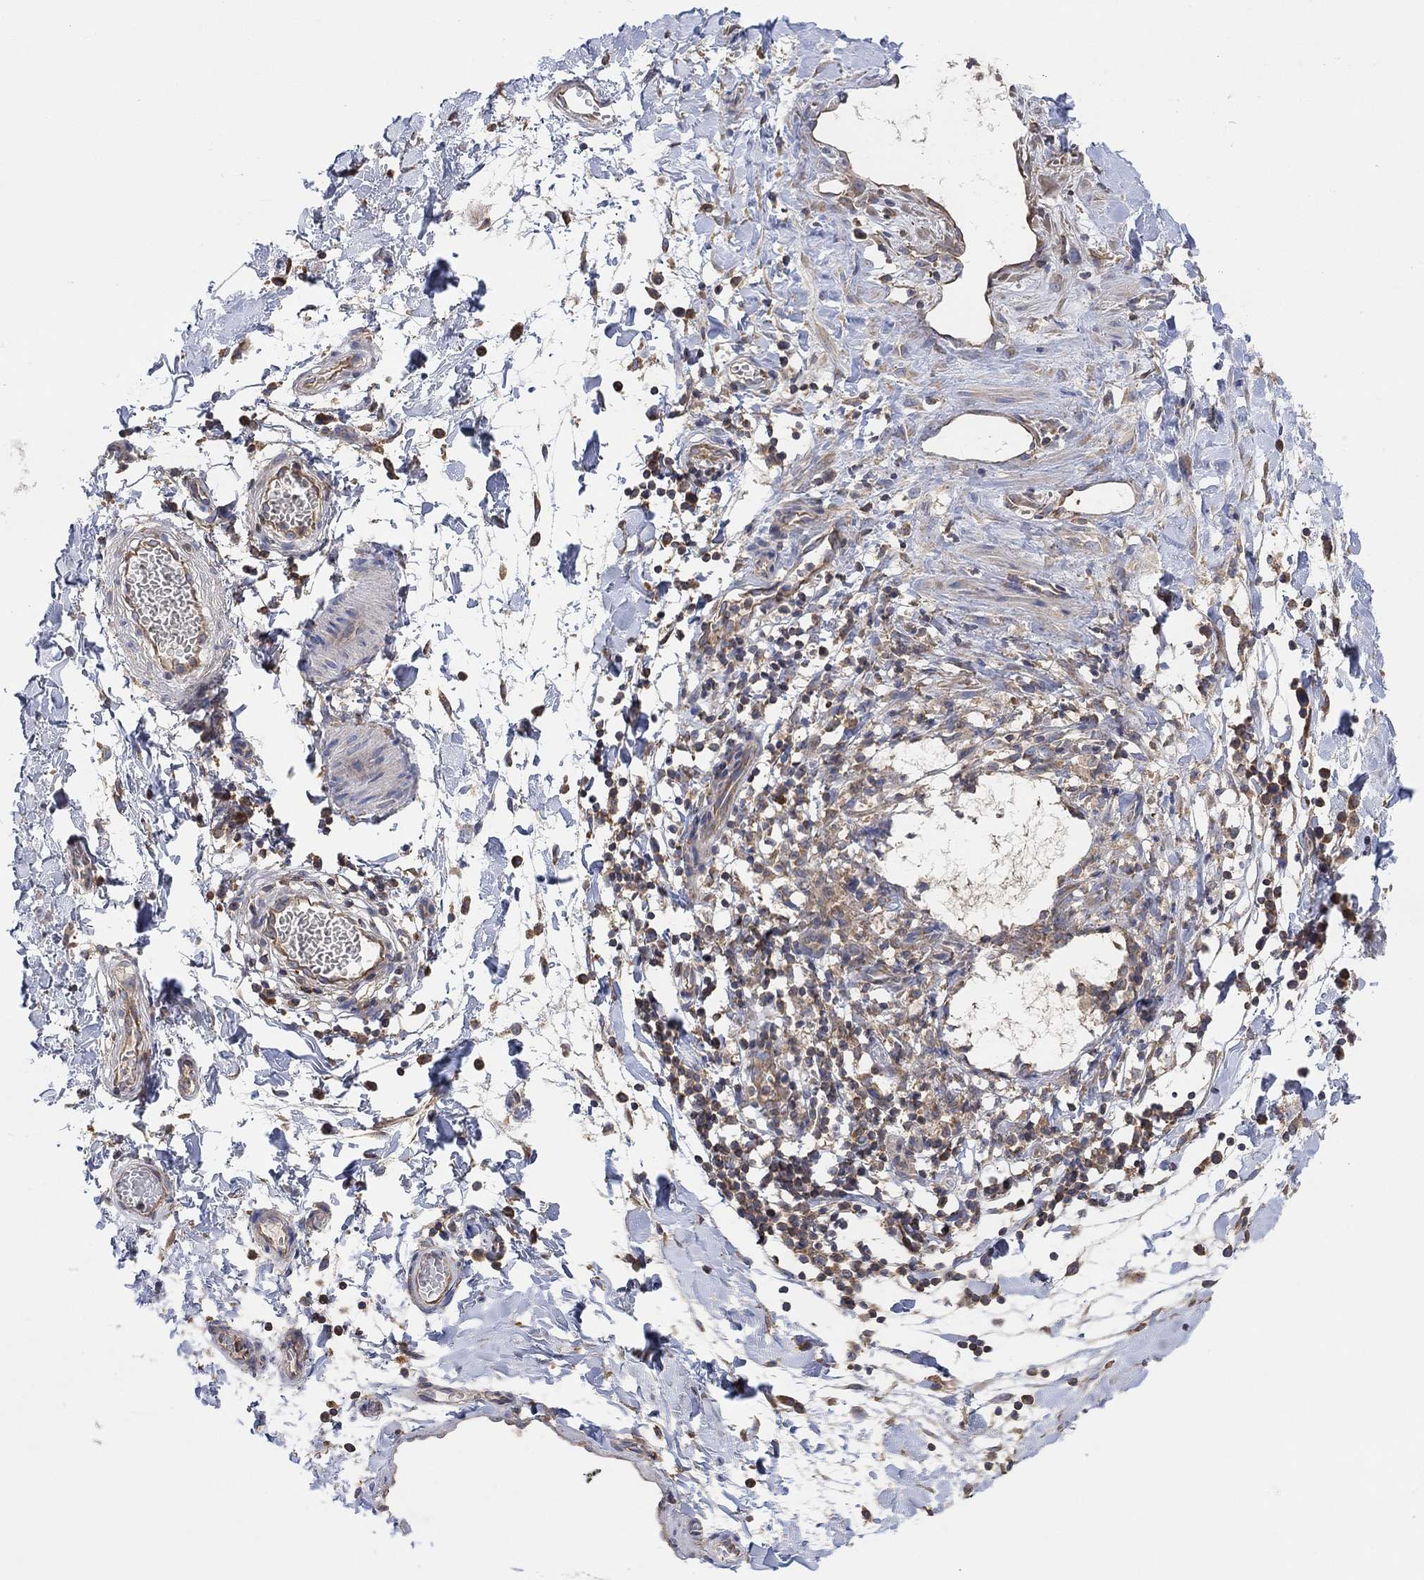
{"staining": {"intensity": "negative", "quantity": "none", "location": "none"}, "tissue": "adipose tissue", "cell_type": "Adipocytes", "image_type": "normal", "snomed": [{"axis": "morphology", "description": "Normal tissue, NOS"}, {"axis": "topography", "description": "Vascular tissue"}, {"axis": "topography", "description": "Peripheral nerve tissue"}], "caption": "DAB immunohistochemical staining of normal human adipose tissue reveals no significant positivity in adipocytes.", "gene": "BLOC1S3", "patient": {"sex": "male", "age": 23}}